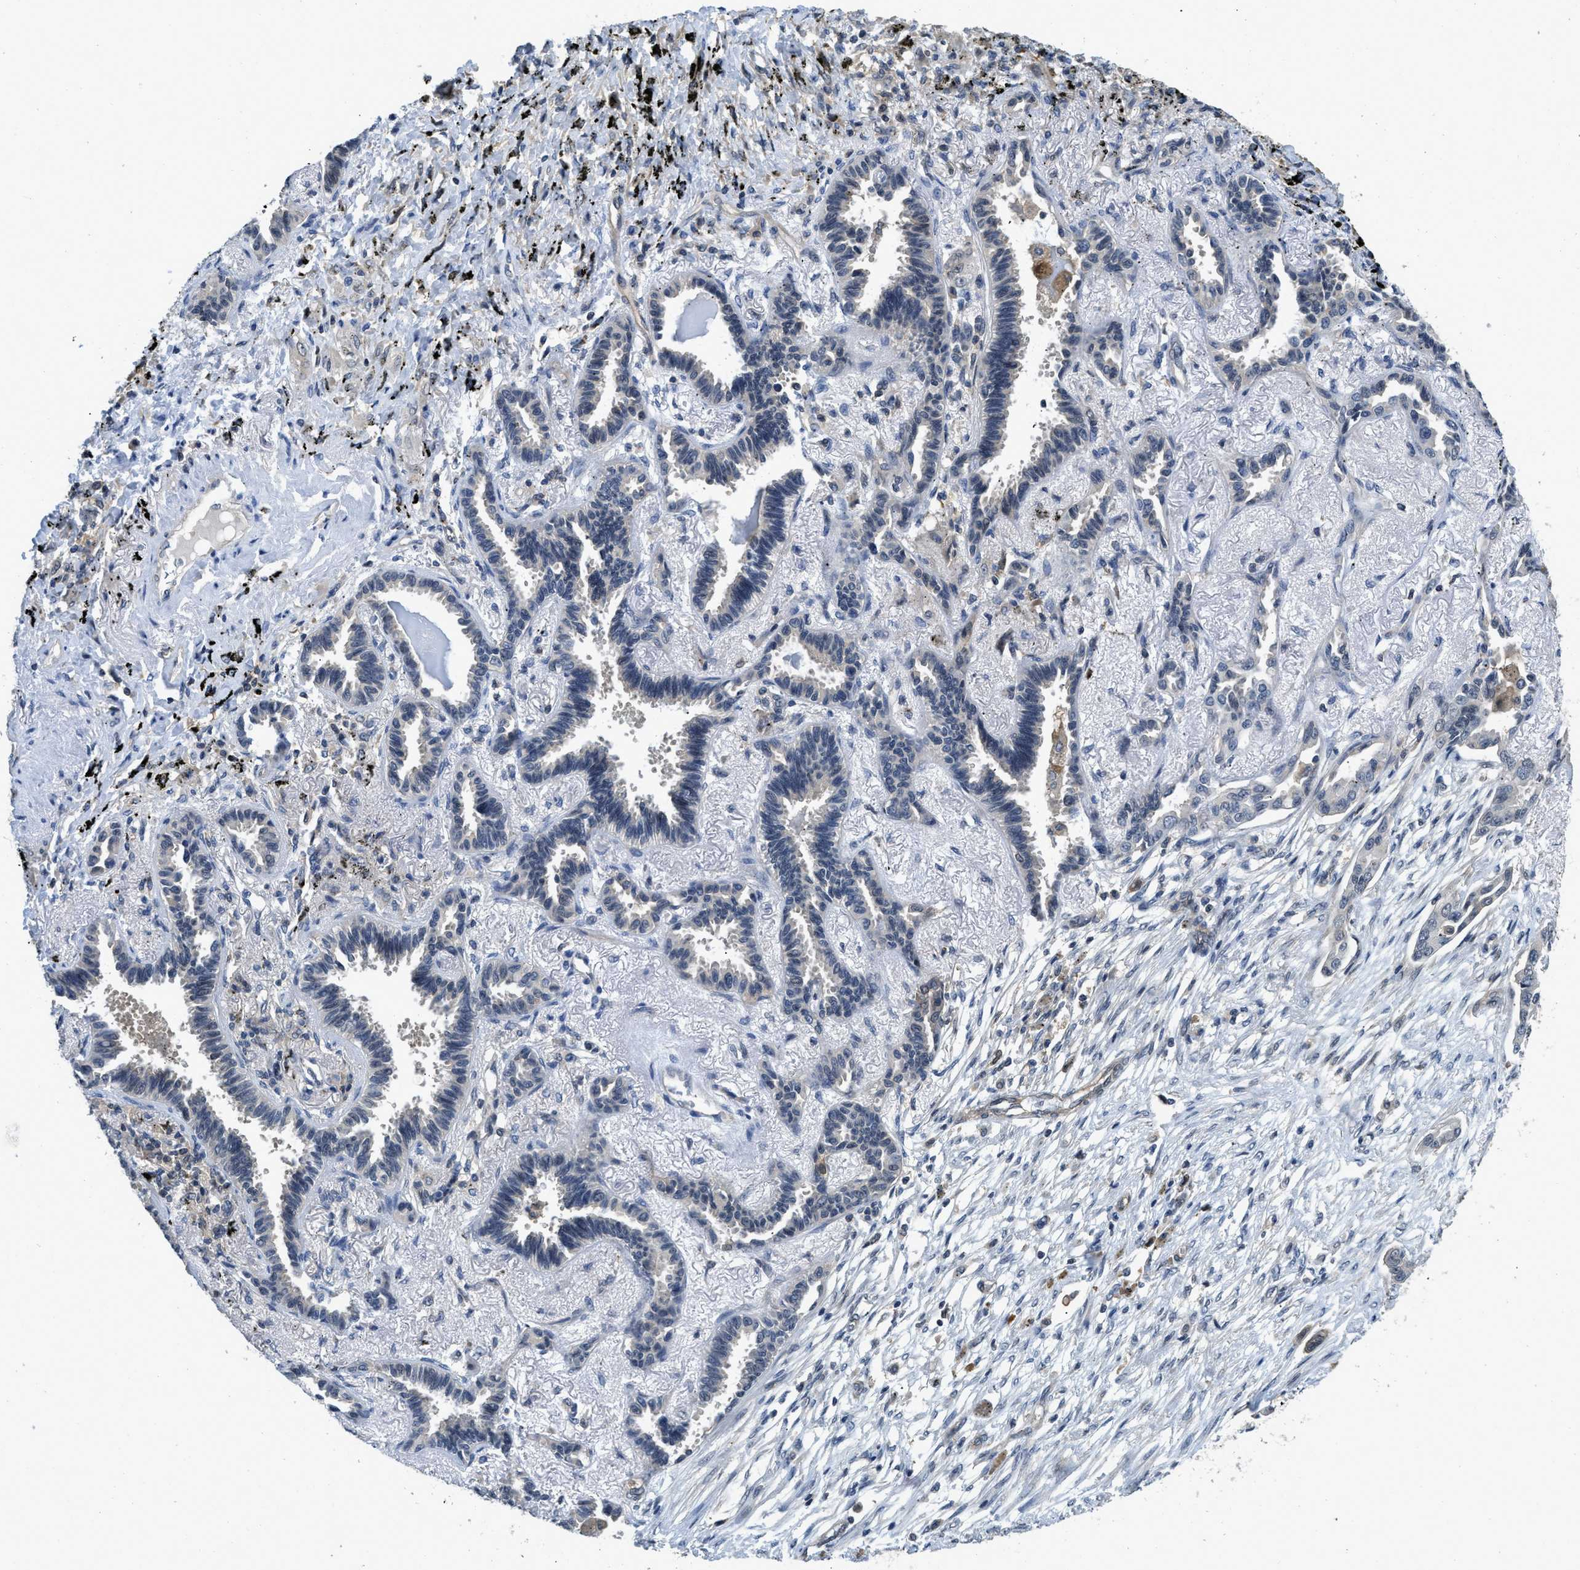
{"staining": {"intensity": "negative", "quantity": "none", "location": "none"}, "tissue": "lung cancer", "cell_type": "Tumor cells", "image_type": "cancer", "snomed": [{"axis": "morphology", "description": "Adenocarcinoma, NOS"}, {"axis": "topography", "description": "Lung"}], "caption": "Immunohistochemistry micrograph of human lung adenocarcinoma stained for a protein (brown), which shows no positivity in tumor cells. The staining is performed using DAB (3,3'-diaminobenzidine) brown chromogen with nuclei counter-stained in using hematoxylin.", "gene": "TES", "patient": {"sex": "male", "age": 59}}